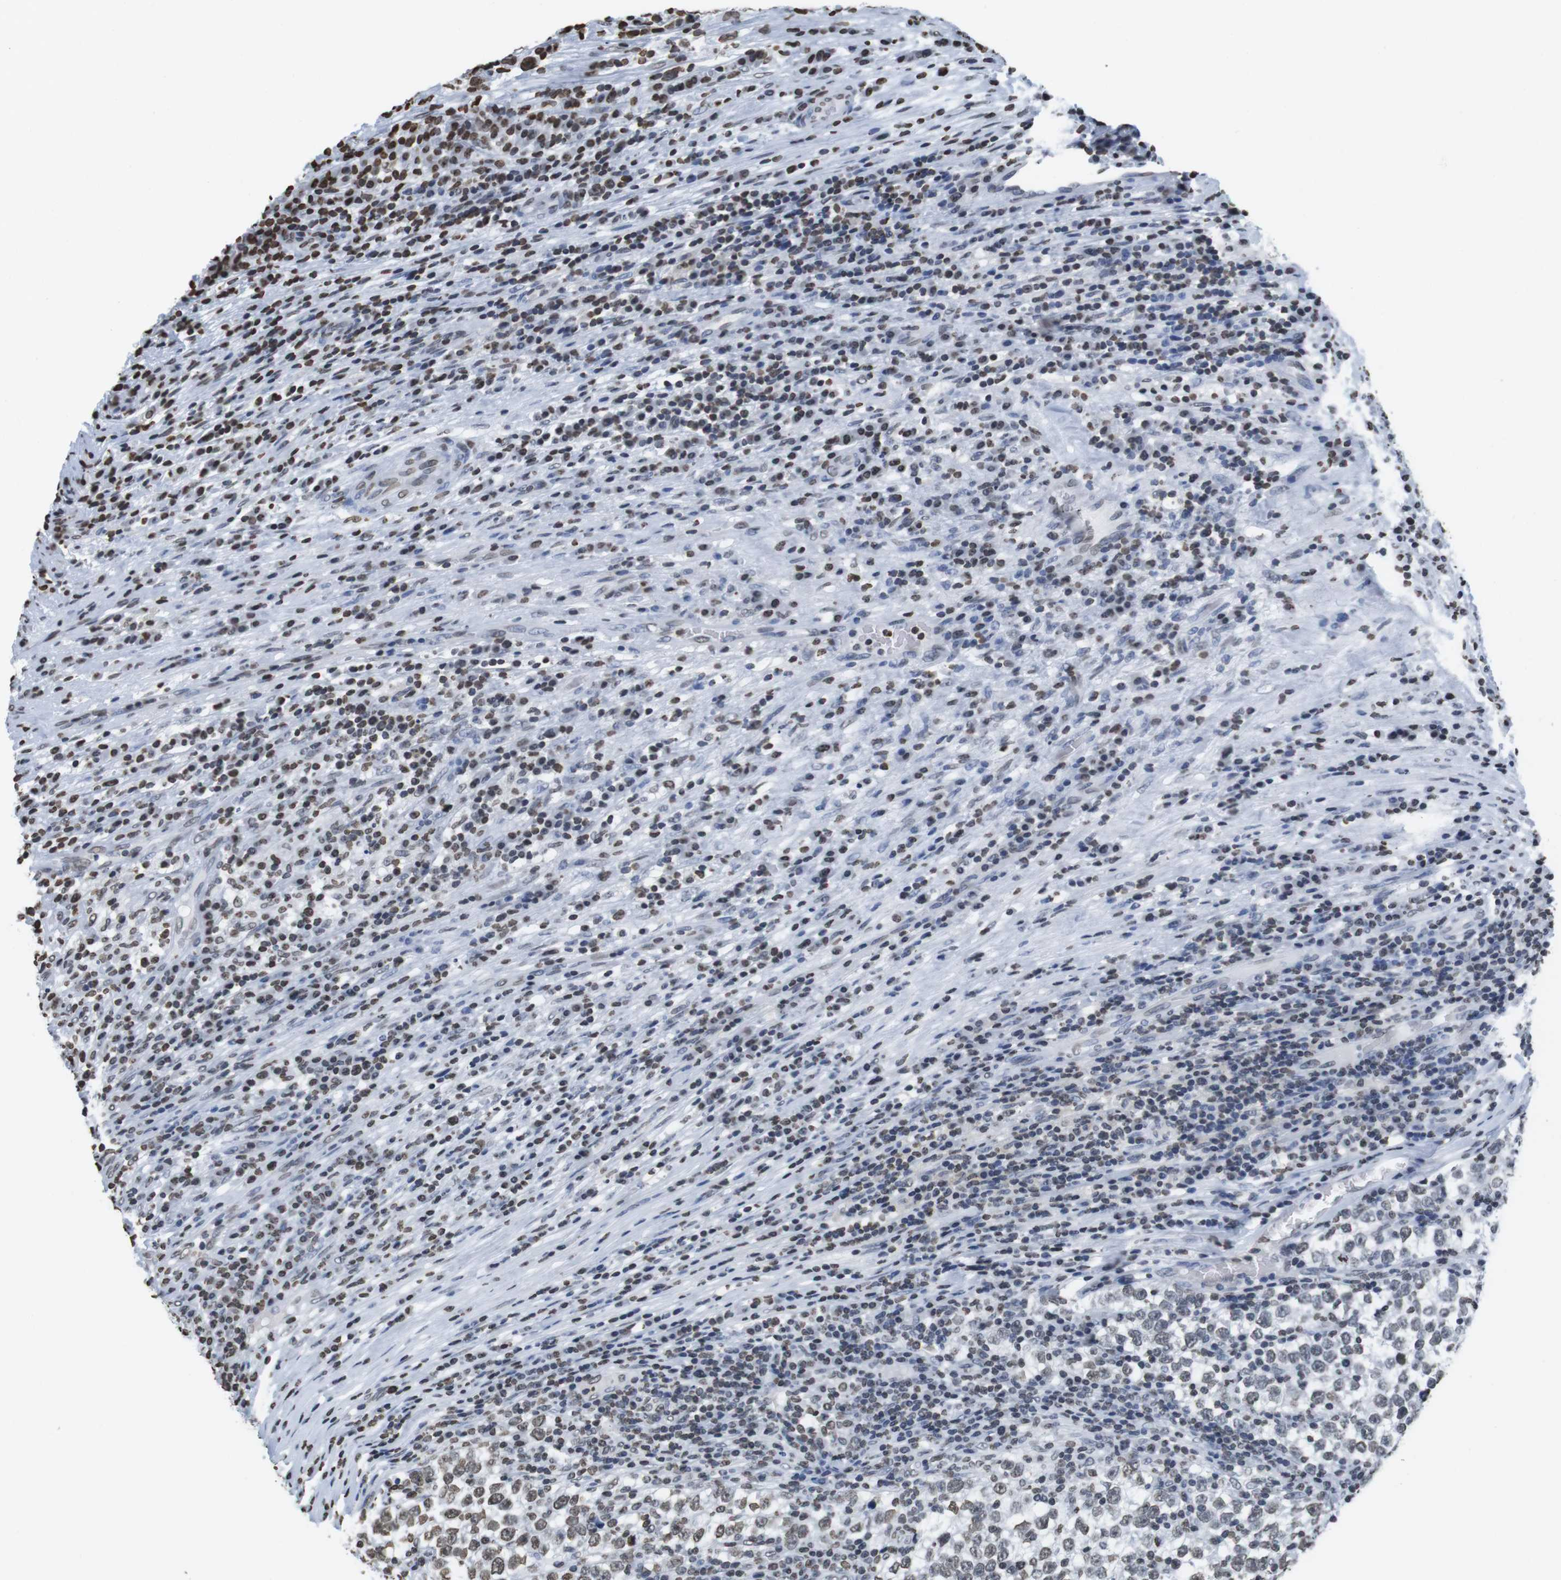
{"staining": {"intensity": "weak", "quantity": "25%-75%", "location": "nuclear"}, "tissue": "testis cancer", "cell_type": "Tumor cells", "image_type": "cancer", "snomed": [{"axis": "morphology", "description": "Normal tissue, NOS"}, {"axis": "morphology", "description": "Seminoma, NOS"}, {"axis": "topography", "description": "Testis"}], "caption": "This photomicrograph displays immunohistochemistry (IHC) staining of testis cancer (seminoma), with low weak nuclear staining in about 25%-75% of tumor cells.", "gene": "BSX", "patient": {"sex": "male", "age": 43}}